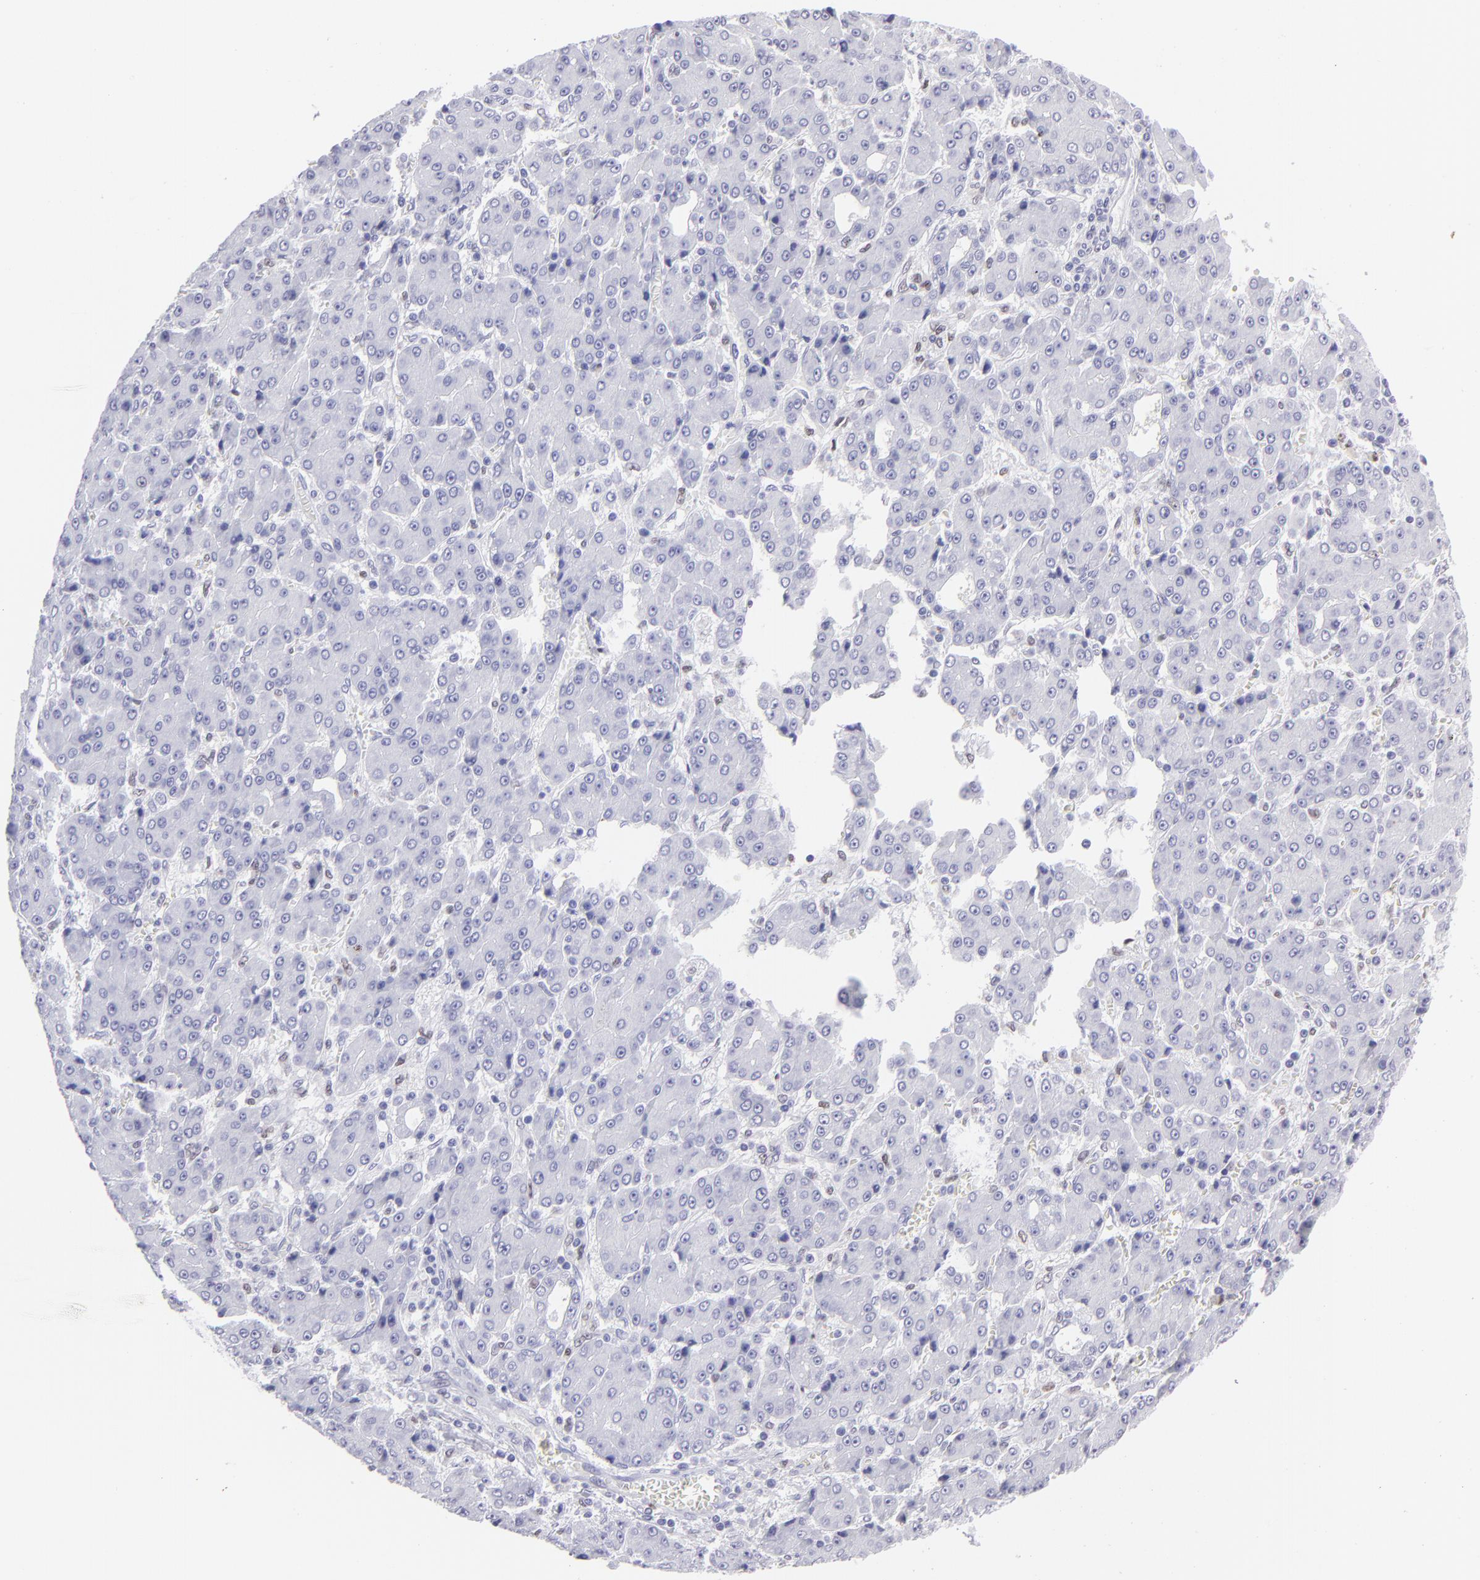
{"staining": {"intensity": "negative", "quantity": "none", "location": "none"}, "tissue": "liver cancer", "cell_type": "Tumor cells", "image_type": "cancer", "snomed": [{"axis": "morphology", "description": "Carcinoma, Hepatocellular, NOS"}, {"axis": "topography", "description": "Liver"}], "caption": "Liver hepatocellular carcinoma stained for a protein using immunohistochemistry reveals no positivity tumor cells.", "gene": "MITF", "patient": {"sex": "male", "age": 69}}